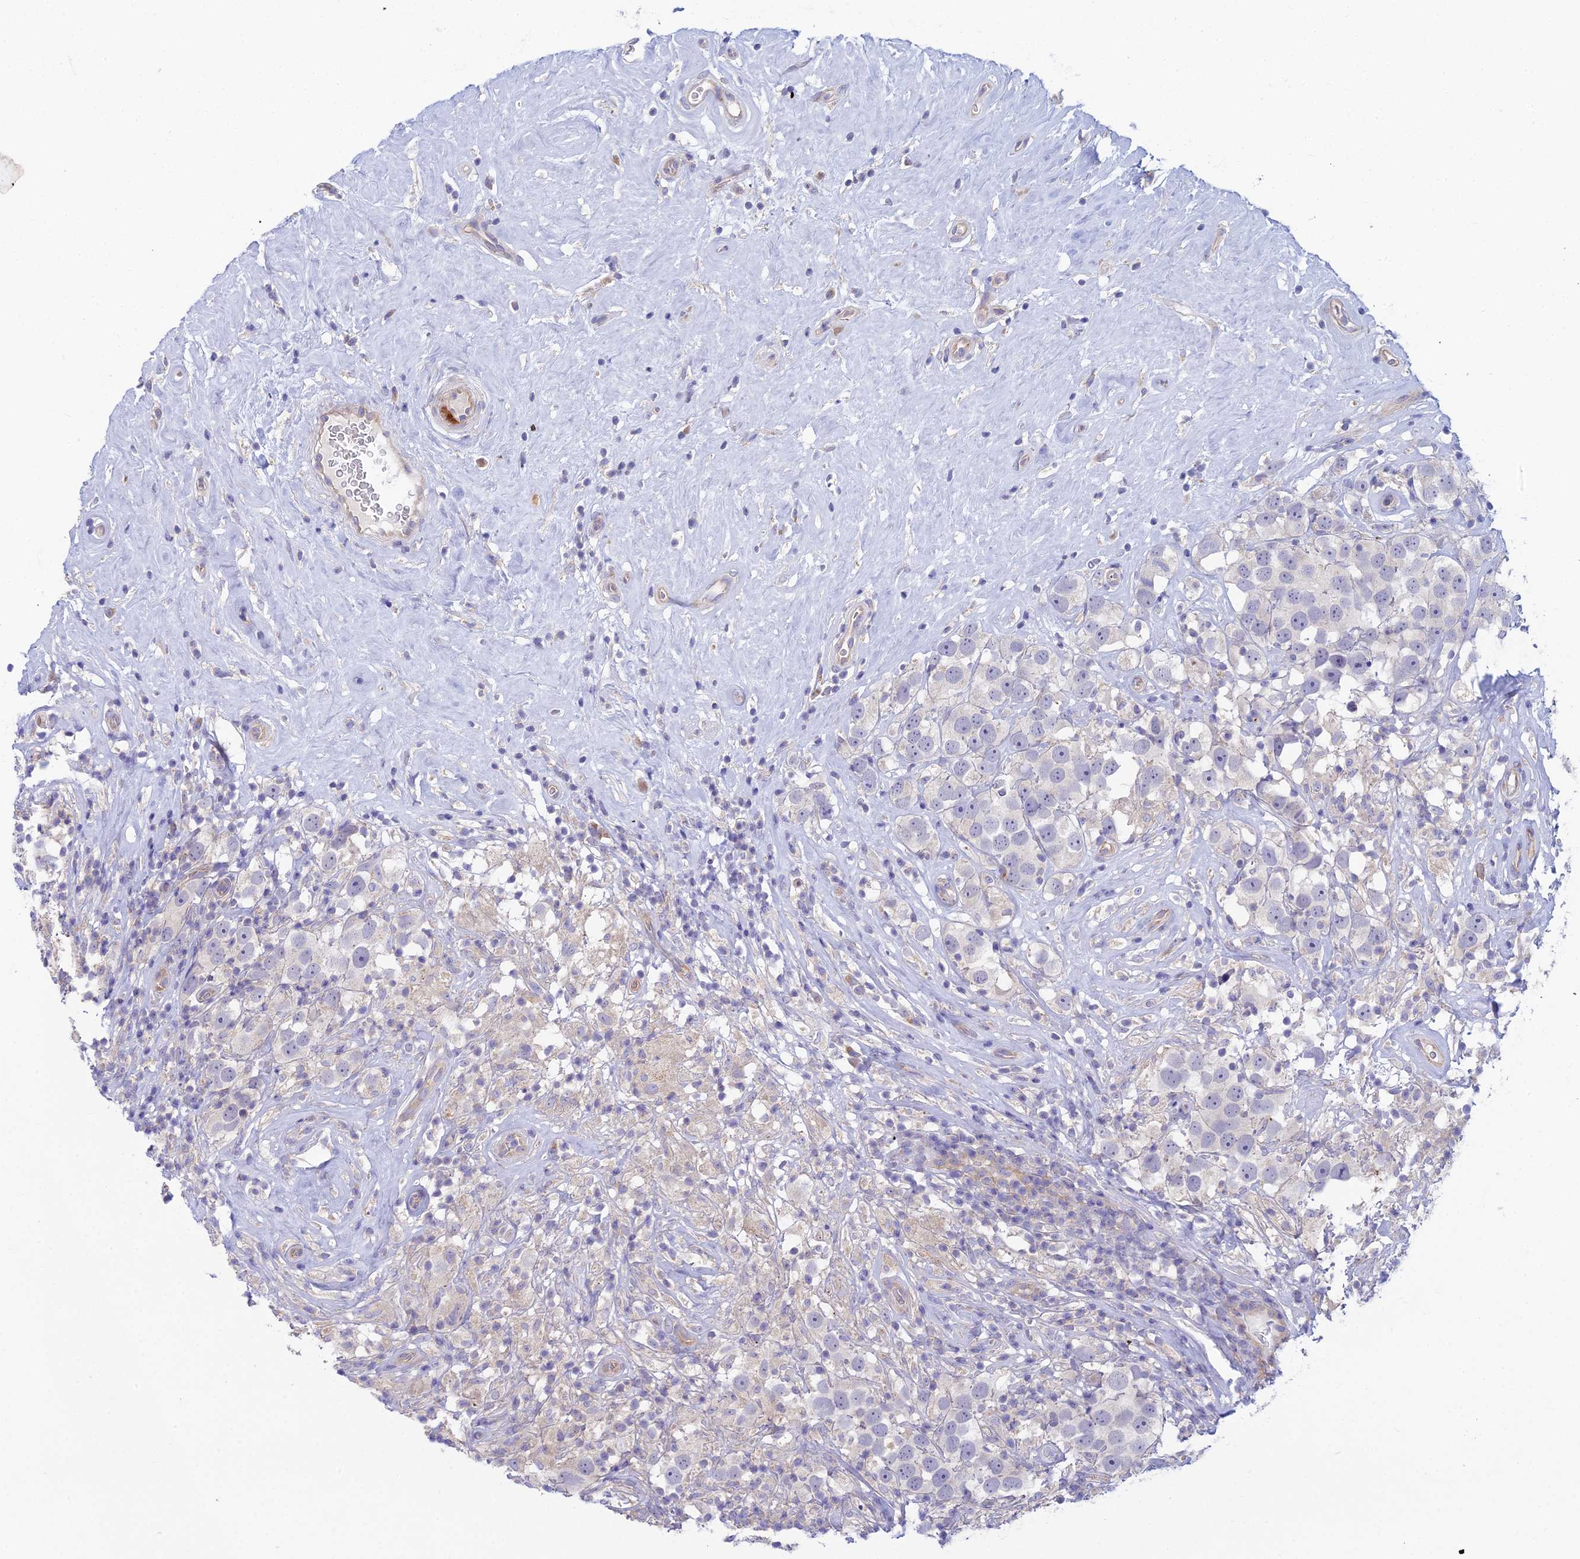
{"staining": {"intensity": "negative", "quantity": "none", "location": "none"}, "tissue": "testis cancer", "cell_type": "Tumor cells", "image_type": "cancer", "snomed": [{"axis": "morphology", "description": "Seminoma, NOS"}, {"axis": "topography", "description": "Testis"}], "caption": "Immunohistochemistry (IHC) image of neoplastic tissue: human testis cancer stained with DAB exhibits no significant protein expression in tumor cells.", "gene": "ZNF564", "patient": {"sex": "male", "age": 49}}